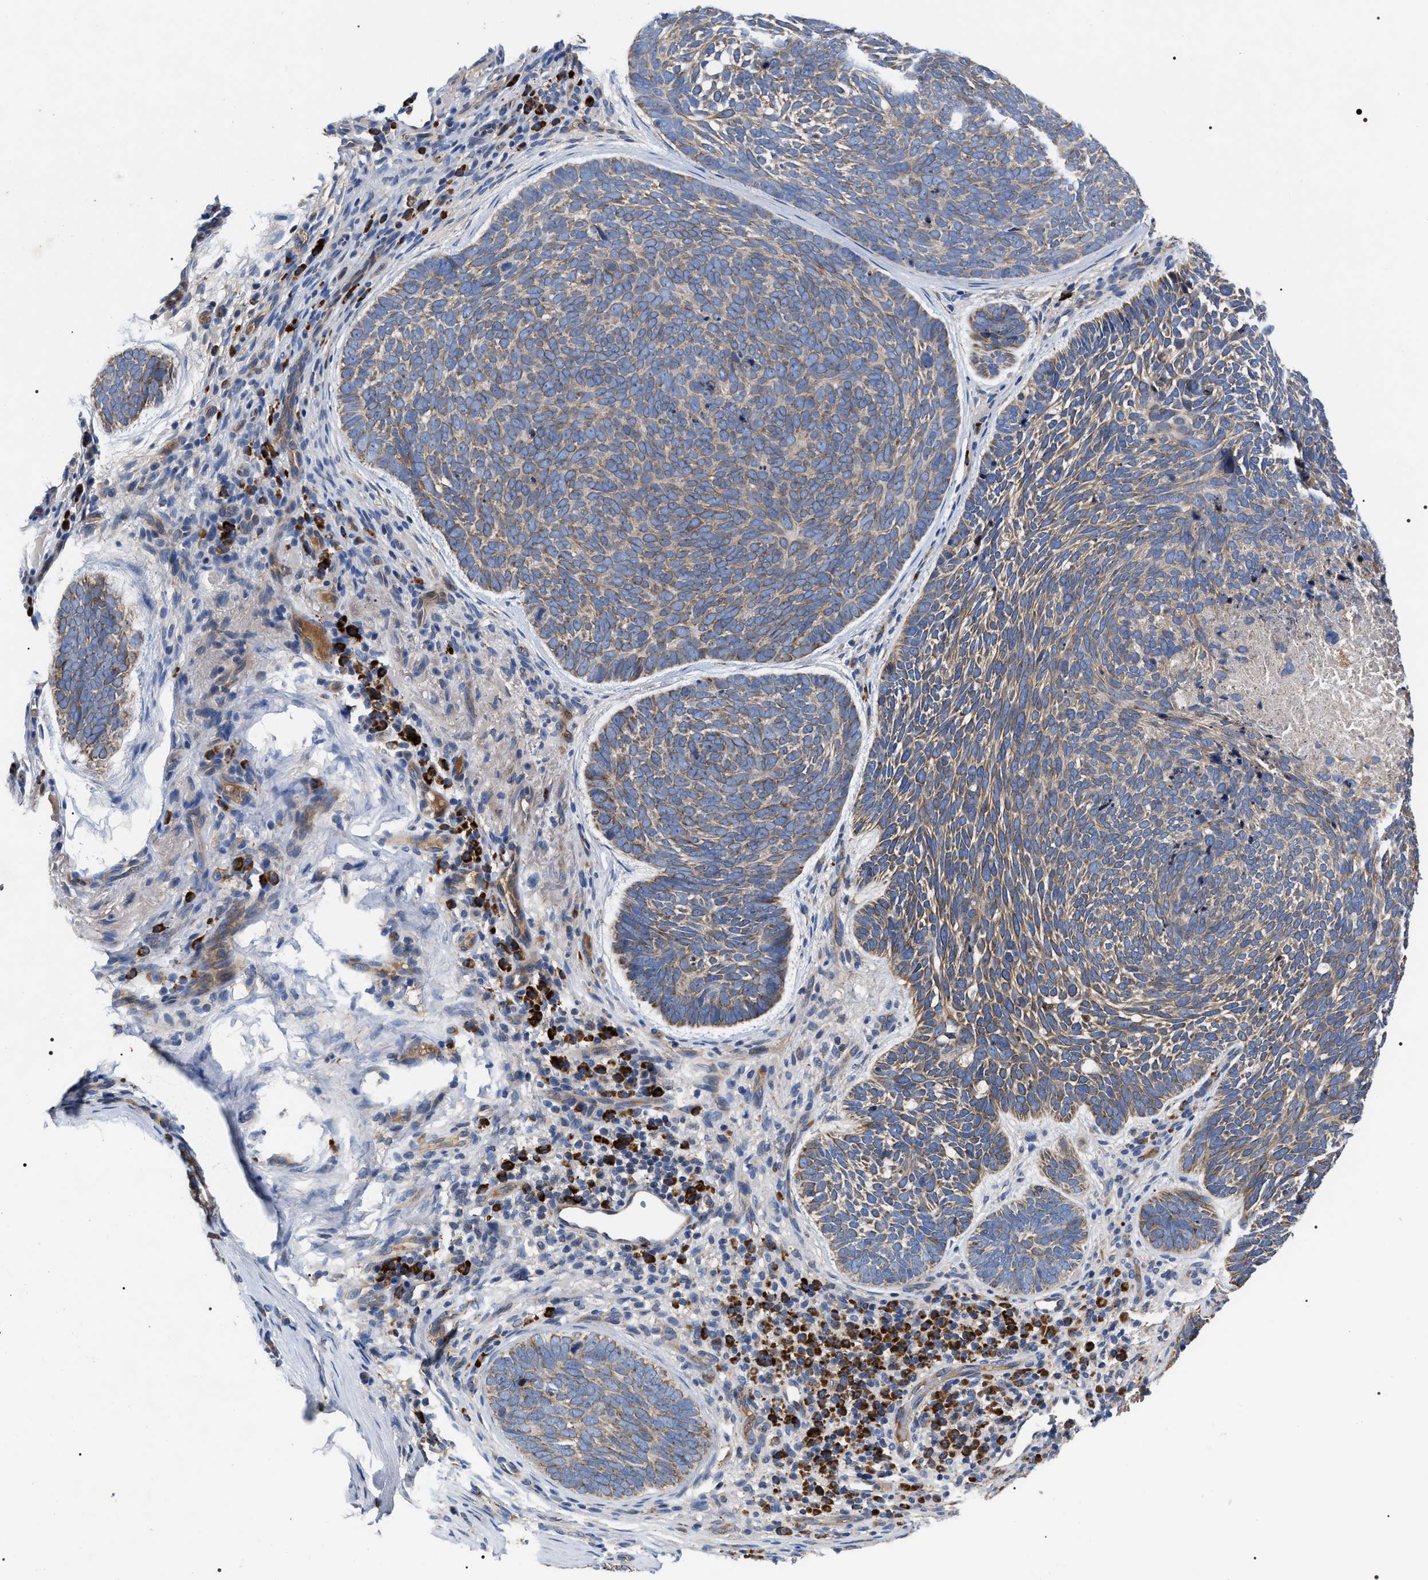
{"staining": {"intensity": "moderate", "quantity": ">75%", "location": "cytoplasmic/membranous"}, "tissue": "skin cancer", "cell_type": "Tumor cells", "image_type": "cancer", "snomed": [{"axis": "morphology", "description": "Basal cell carcinoma"}, {"axis": "topography", "description": "Skin"}, {"axis": "topography", "description": "Skin of head"}], "caption": "Skin cancer stained with a brown dye reveals moderate cytoplasmic/membranous positive staining in about >75% of tumor cells.", "gene": "MACC1", "patient": {"sex": "female", "age": 85}}